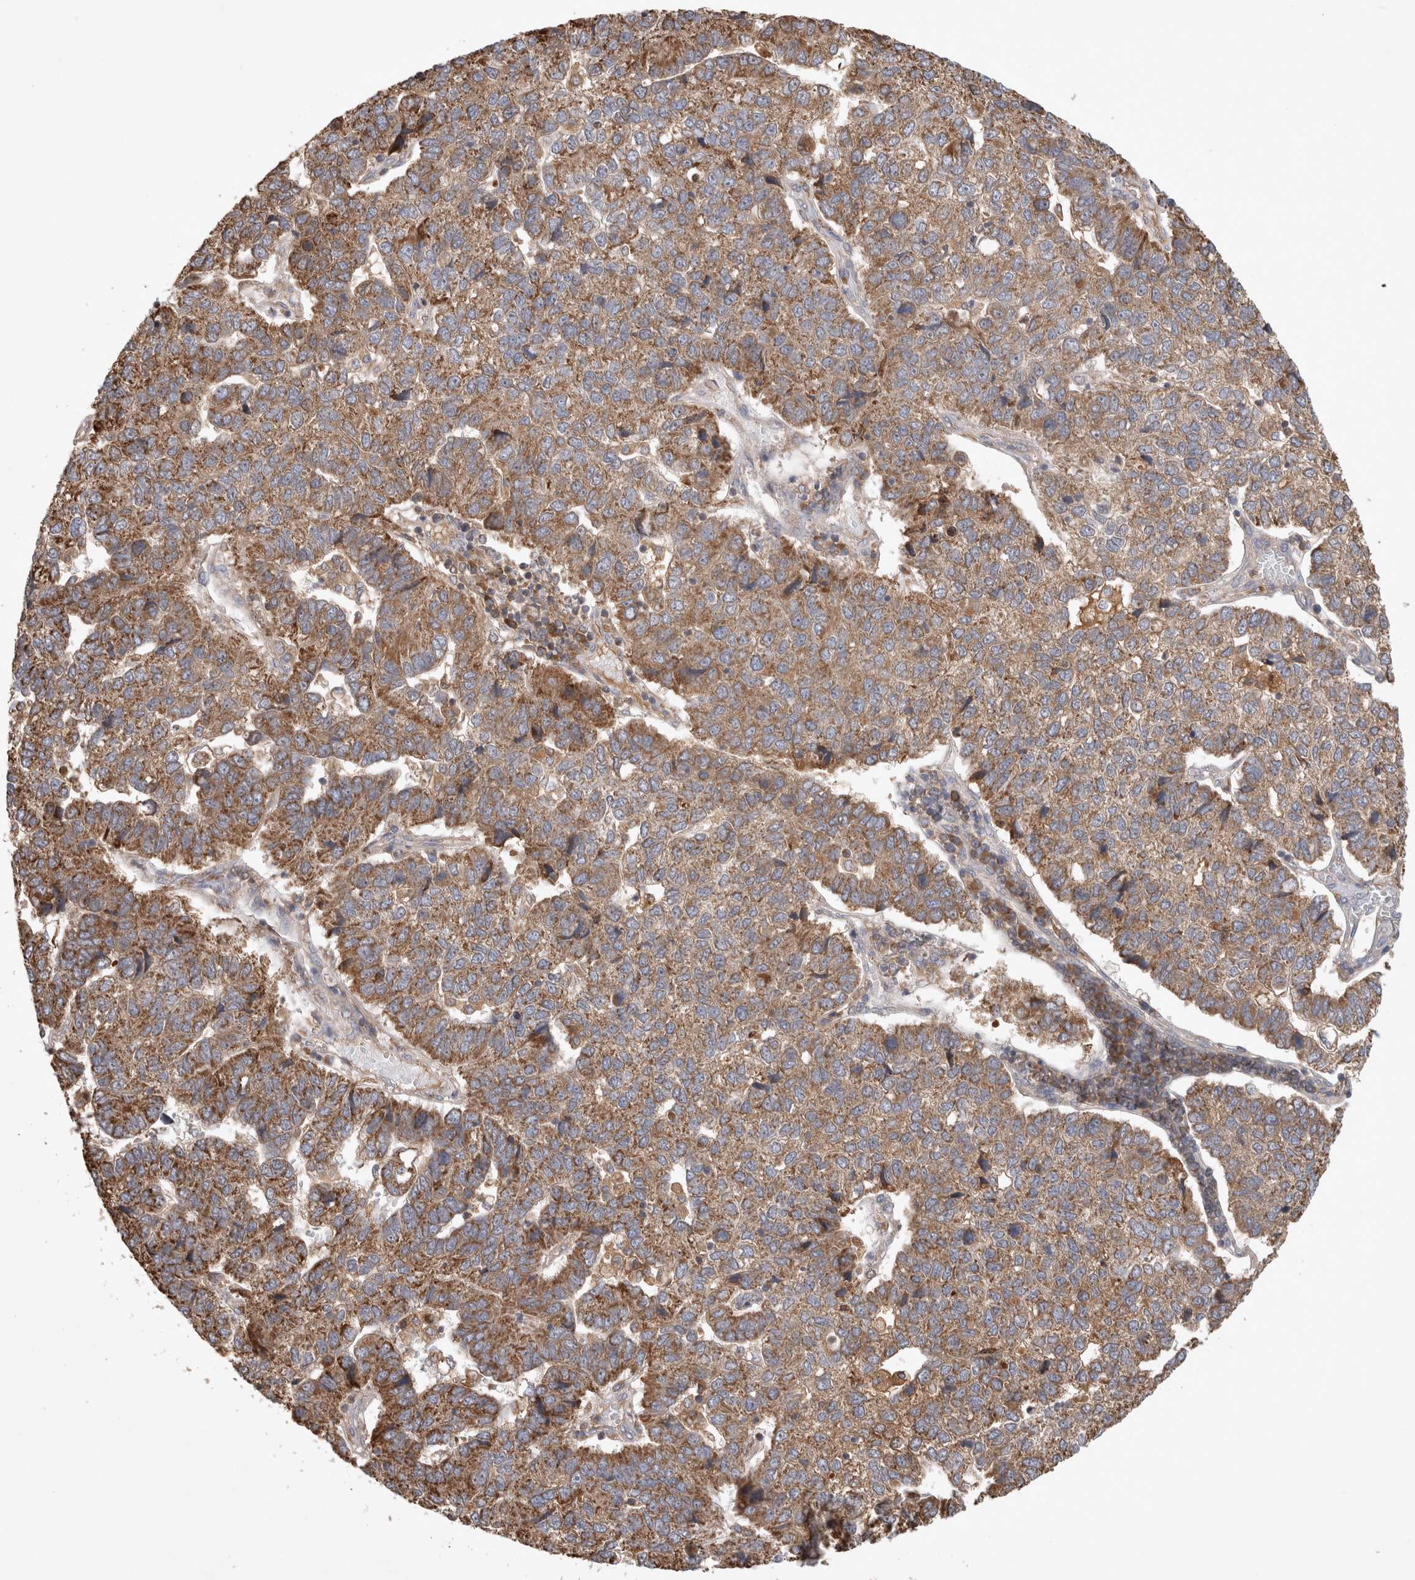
{"staining": {"intensity": "moderate", "quantity": ">75%", "location": "cytoplasmic/membranous"}, "tissue": "pancreatic cancer", "cell_type": "Tumor cells", "image_type": "cancer", "snomed": [{"axis": "morphology", "description": "Adenocarcinoma, NOS"}, {"axis": "topography", "description": "Pancreas"}], "caption": "Human pancreatic cancer (adenocarcinoma) stained for a protein (brown) exhibits moderate cytoplasmic/membranous positive positivity in approximately >75% of tumor cells.", "gene": "SERAC1", "patient": {"sex": "female", "age": 61}}